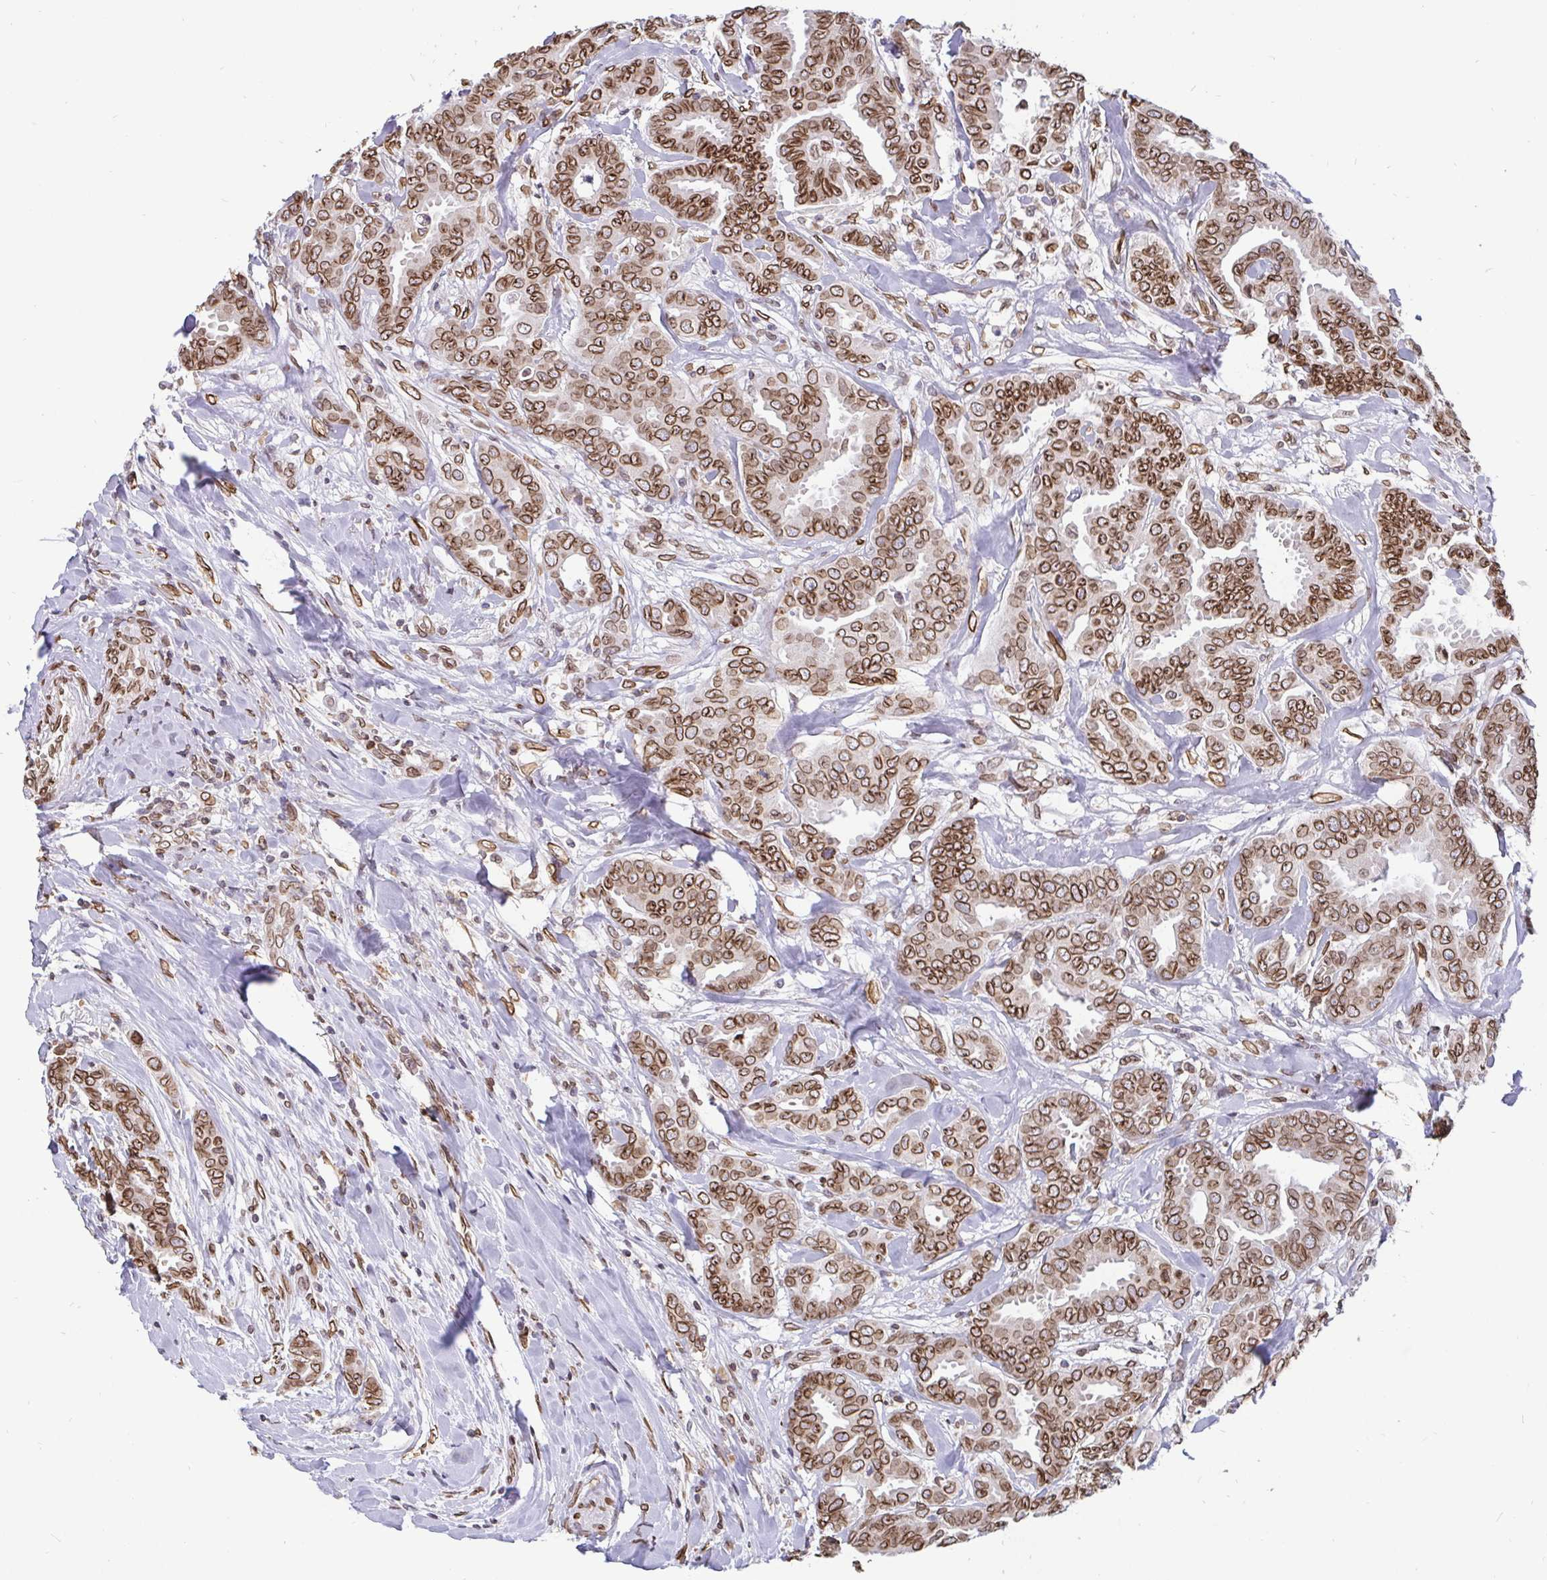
{"staining": {"intensity": "moderate", "quantity": ">75%", "location": "cytoplasmic/membranous,nuclear"}, "tissue": "breast cancer", "cell_type": "Tumor cells", "image_type": "cancer", "snomed": [{"axis": "morphology", "description": "Duct carcinoma"}, {"axis": "topography", "description": "Breast"}], "caption": "Protein staining displays moderate cytoplasmic/membranous and nuclear staining in about >75% of tumor cells in breast invasive ductal carcinoma. The protein is stained brown, and the nuclei are stained in blue (DAB (3,3'-diaminobenzidine) IHC with brightfield microscopy, high magnification).", "gene": "EMD", "patient": {"sex": "female", "age": 45}}